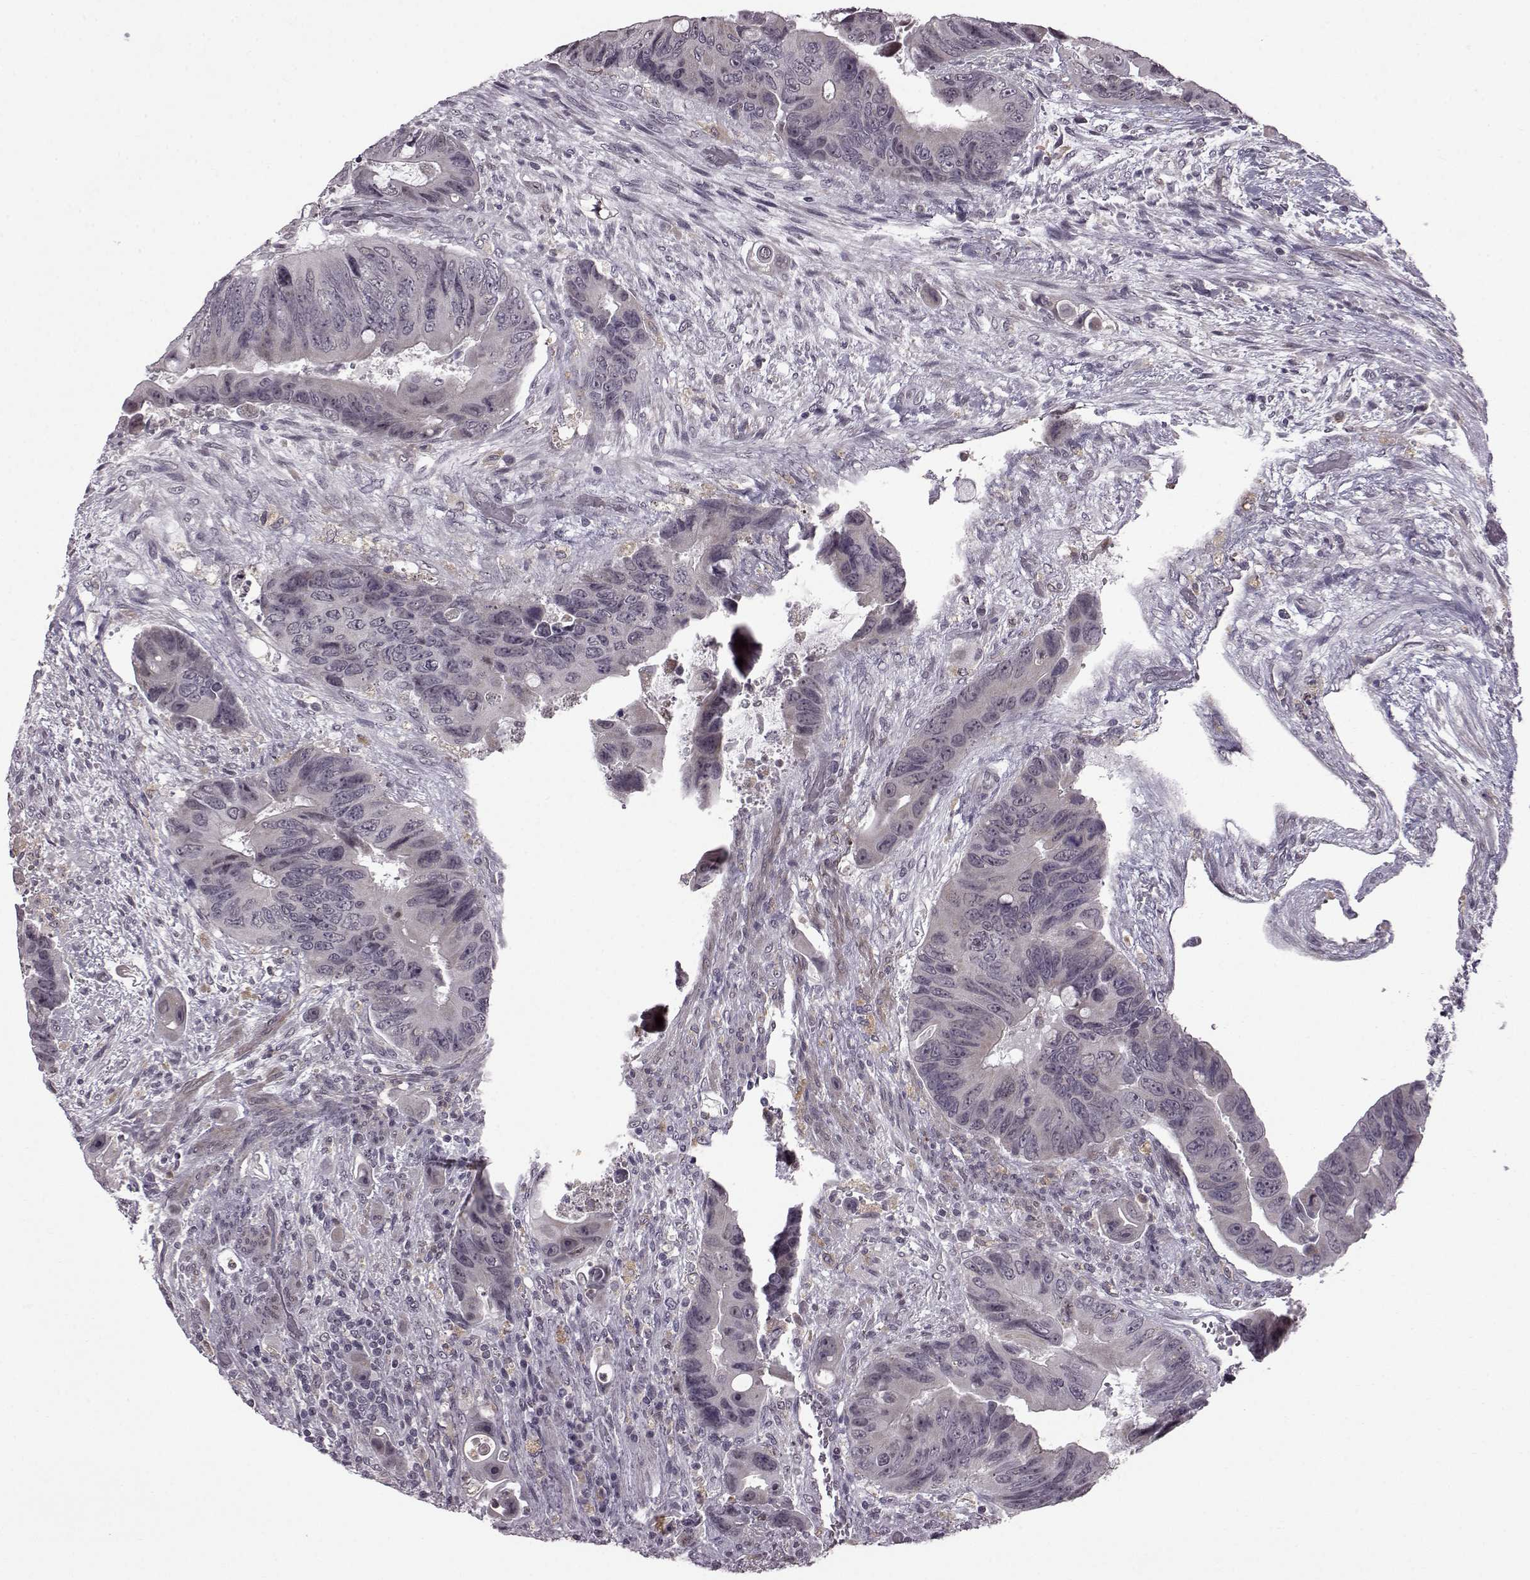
{"staining": {"intensity": "negative", "quantity": "none", "location": "none"}, "tissue": "colorectal cancer", "cell_type": "Tumor cells", "image_type": "cancer", "snomed": [{"axis": "morphology", "description": "Adenocarcinoma, NOS"}, {"axis": "topography", "description": "Rectum"}], "caption": "Immunohistochemistry histopathology image of human colorectal cancer (adenocarcinoma) stained for a protein (brown), which demonstrates no staining in tumor cells.", "gene": "SLC28A2", "patient": {"sex": "male", "age": 63}}